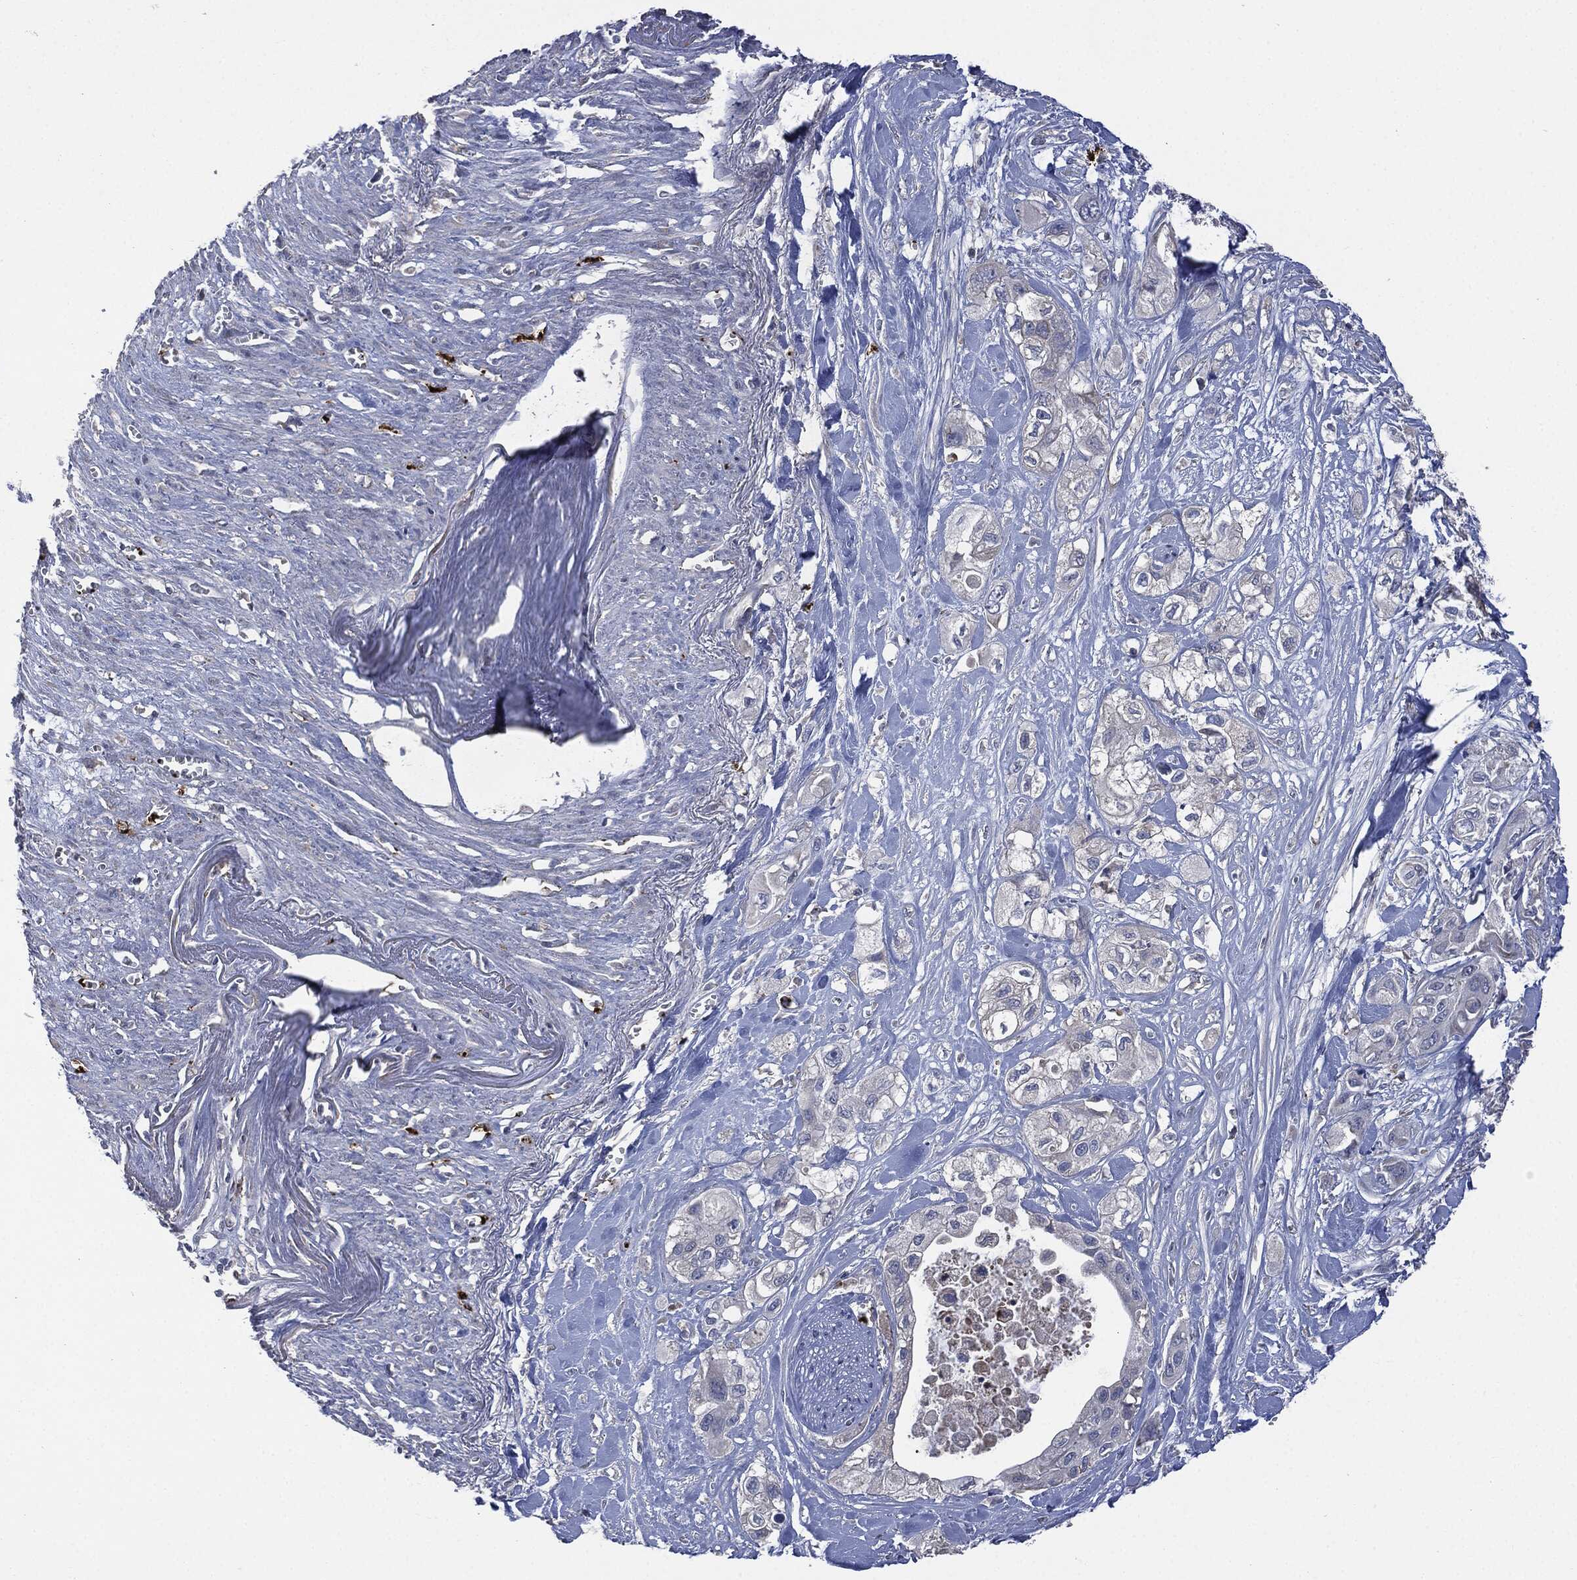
{"staining": {"intensity": "negative", "quantity": "none", "location": "none"}, "tissue": "pancreatic cancer", "cell_type": "Tumor cells", "image_type": "cancer", "snomed": [{"axis": "morphology", "description": "Adenocarcinoma, NOS"}, {"axis": "topography", "description": "Pancreas"}], "caption": "Tumor cells show no significant staining in pancreatic cancer (adenocarcinoma). Nuclei are stained in blue.", "gene": "CD33", "patient": {"sex": "male", "age": 72}}